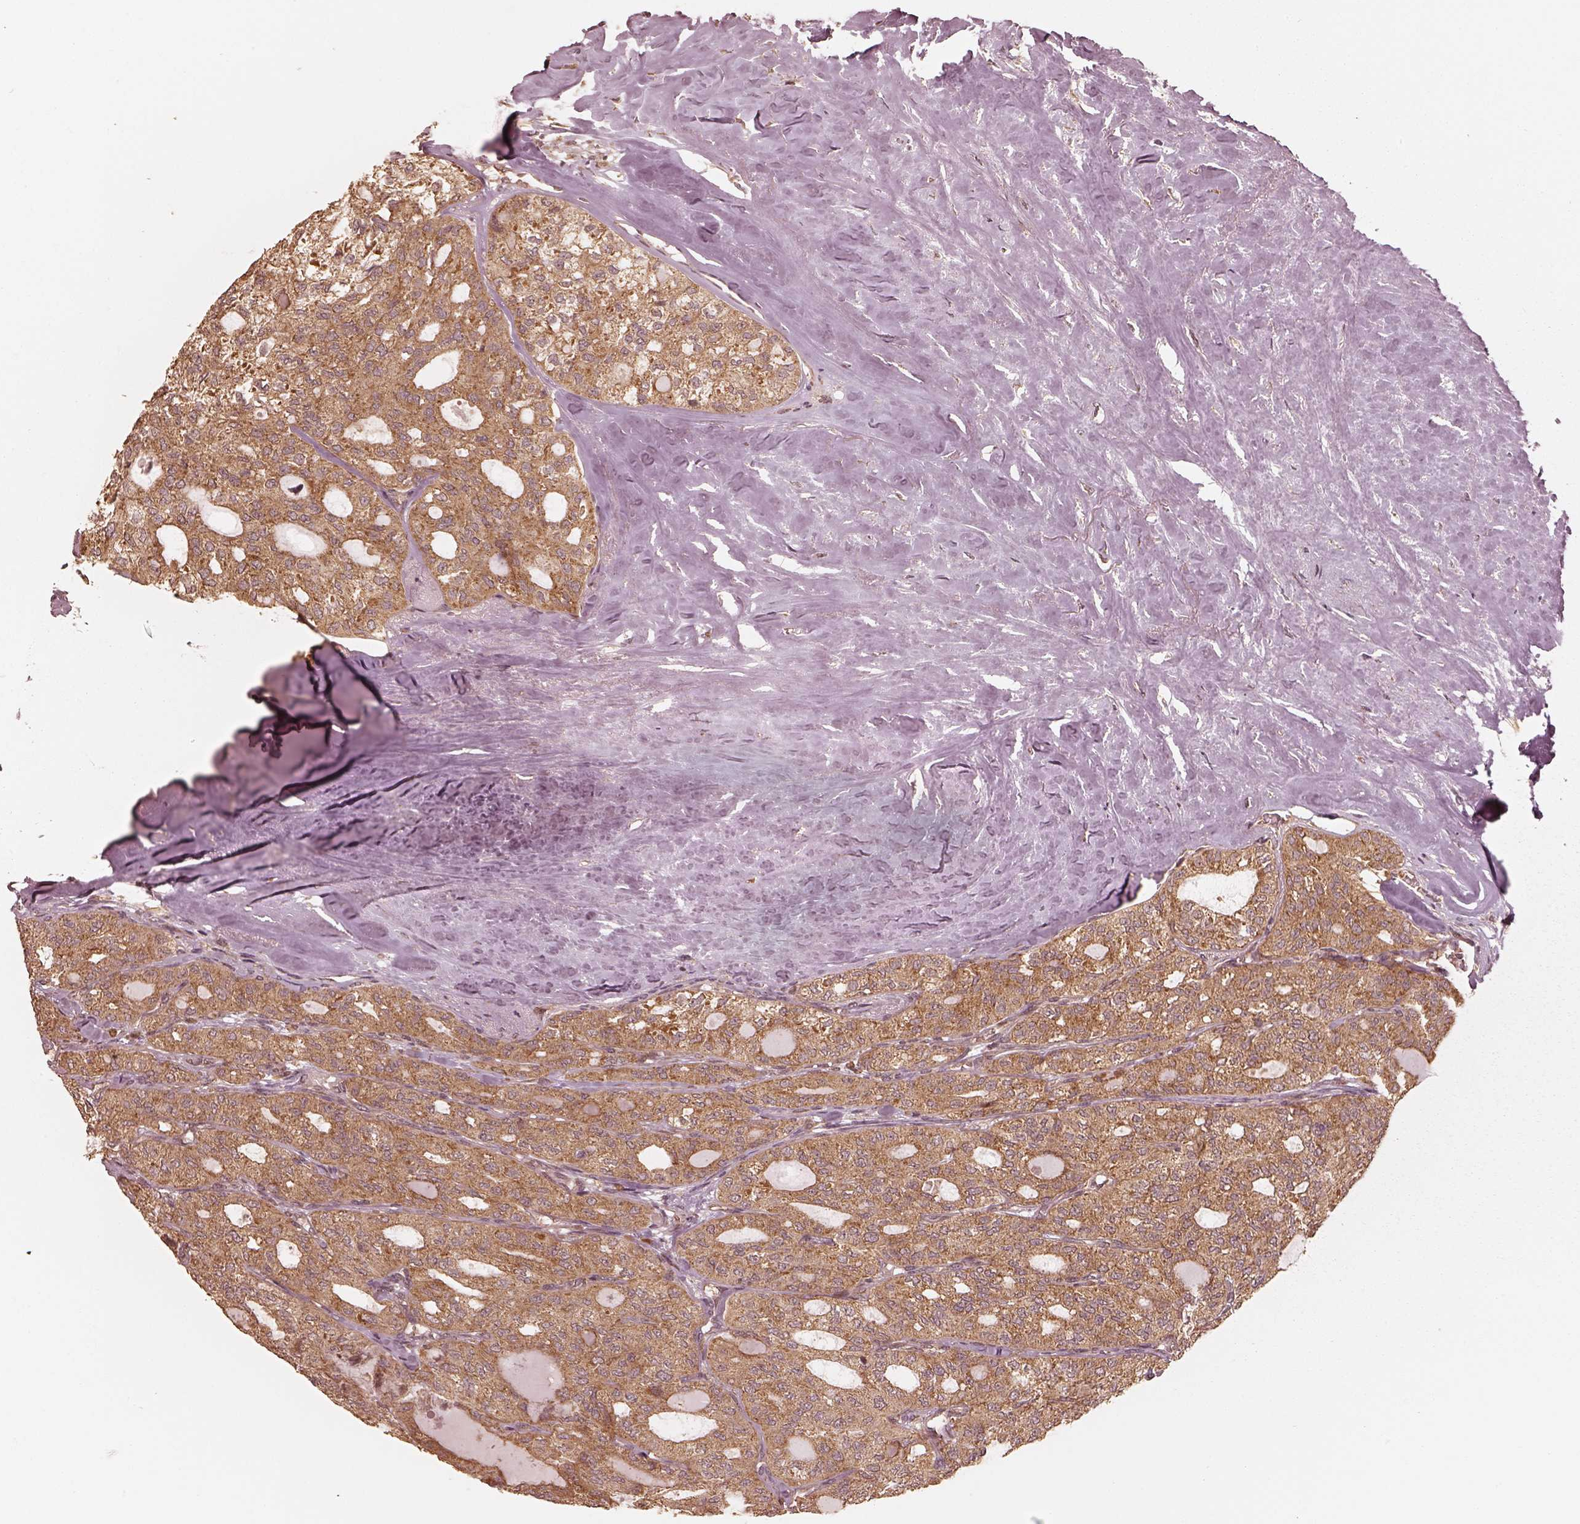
{"staining": {"intensity": "moderate", "quantity": ">75%", "location": "cytoplasmic/membranous"}, "tissue": "thyroid cancer", "cell_type": "Tumor cells", "image_type": "cancer", "snomed": [{"axis": "morphology", "description": "Follicular adenoma carcinoma, NOS"}, {"axis": "topography", "description": "Thyroid gland"}], "caption": "The micrograph demonstrates staining of thyroid follicular adenoma carcinoma, revealing moderate cytoplasmic/membranous protein staining (brown color) within tumor cells.", "gene": "DNAJC25", "patient": {"sex": "male", "age": 75}}